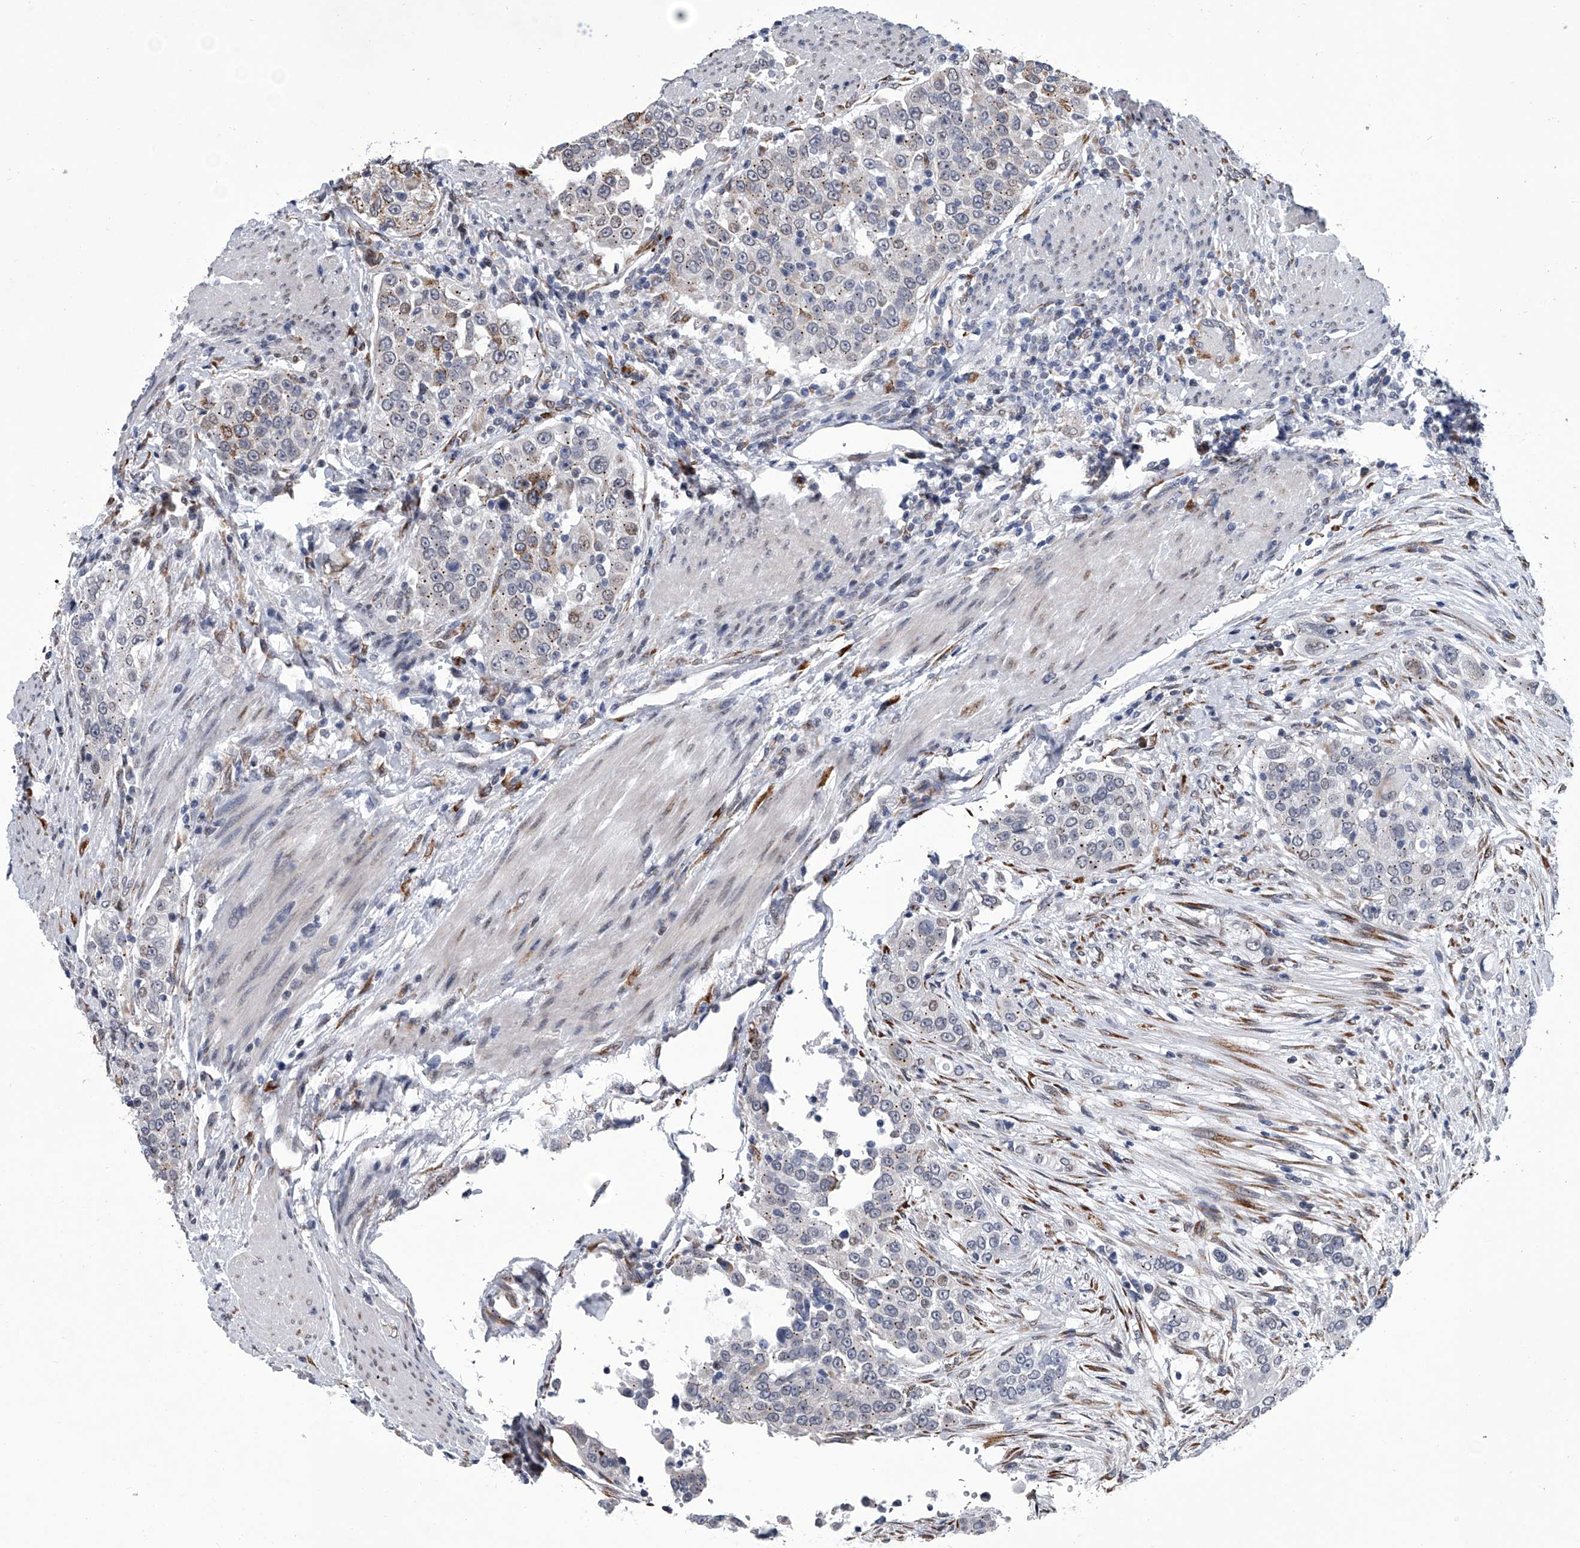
{"staining": {"intensity": "strong", "quantity": "<25%", "location": "cytoplasmic/membranous"}, "tissue": "urothelial cancer", "cell_type": "Tumor cells", "image_type": "cancer", "snomed": [{"axis": "morphology", "description": "Urothelial carcinoma, High grade"}, {"axis": "topography", "description": "Urinary bladder"}], "caption": "Immunohistochemical staining of urothelial carcinoma (high-grade) displays strong cytoplasmic/membranous protein expression in approximately <25% of tumor cells. The protein is shown in brown color, while the nuclei are stained blue.", "gene": "PPP2R5D", "patient": {"sex": "female", "age": 80}}